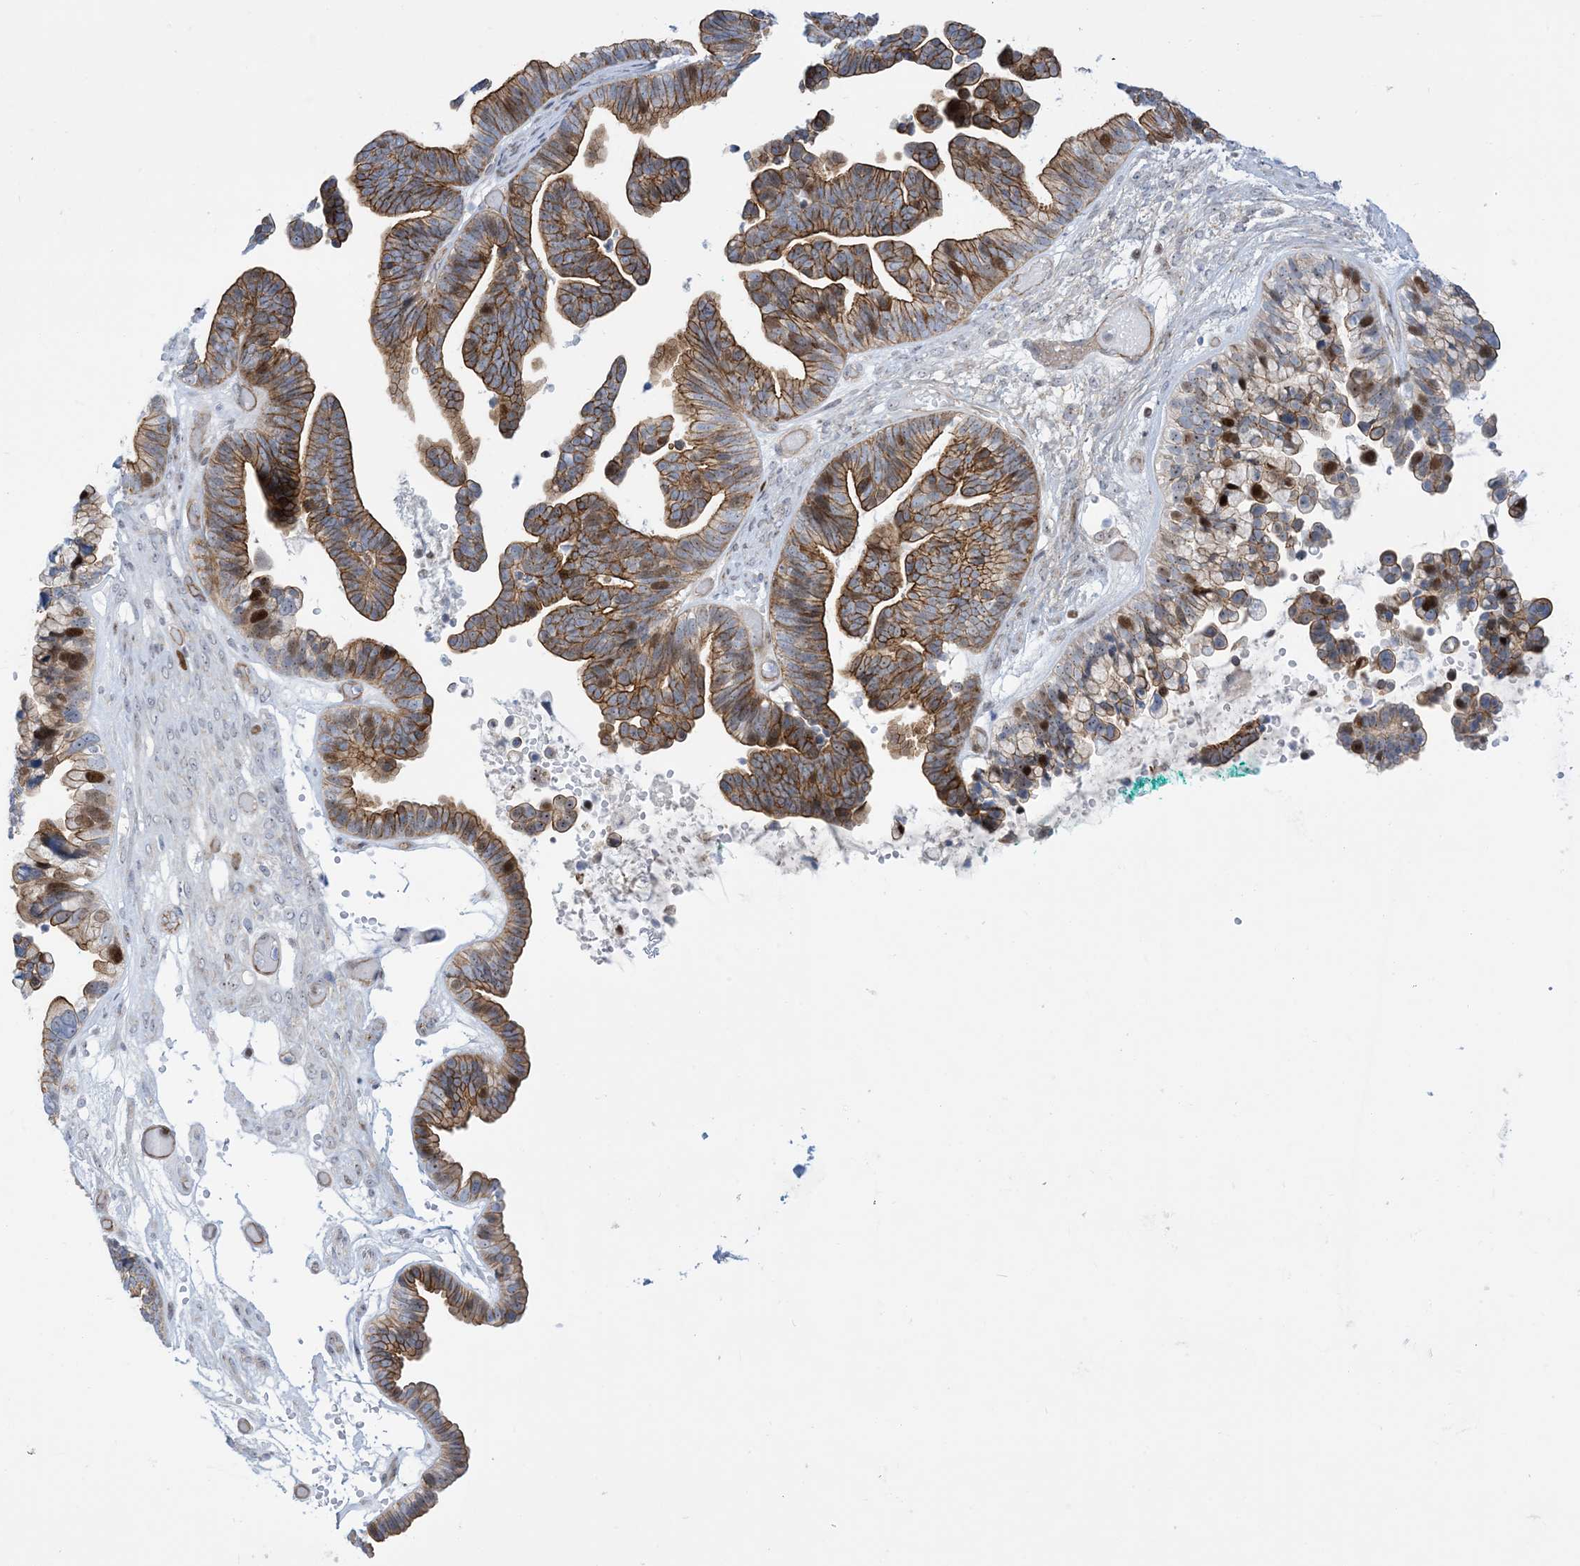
{"staining": {"intensity": "strong", "quantity": ">75%", "location": "cytoplasmic/membranous,nuclear"}, "tissue": "ovarian cancer", "cell_type": "Tumor cells", "image_type": "cancer", "snomed": [{"axis": "morphology", "description": "Cystadenocarcinoma, serous, NOS"}, {"axis": "topography", "description": "Ovary"}], "caption": "Ovarian cancer stained for a protein displays strong cytoplasmic/membranous and nuclear positivity in tumor cells.", "gene": "MARS2", "patient": {"sex": "female", "age": 56}}